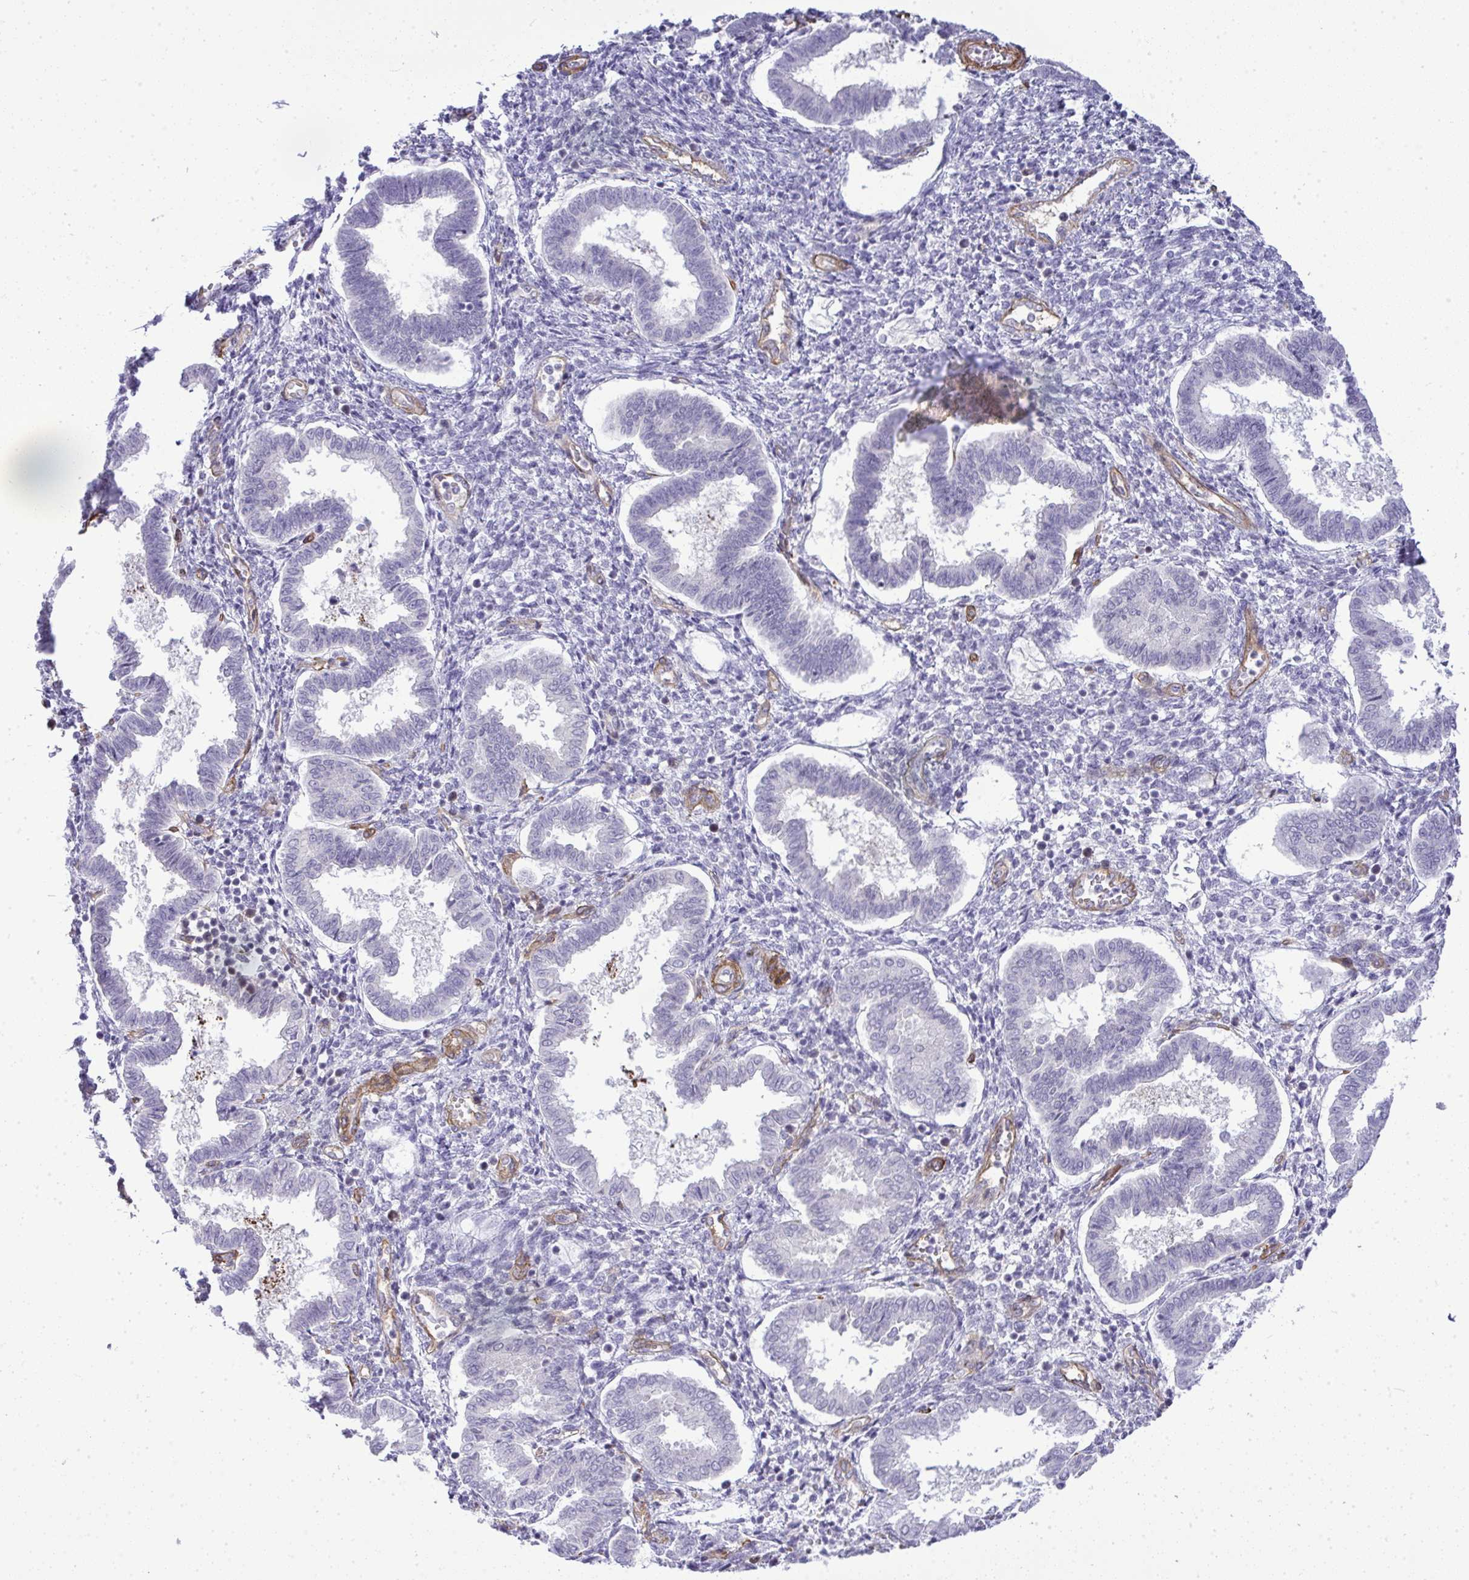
{"staining": {"intensity": "negative", "quantity": "none", "location": "none"}, "tissue": "endometrium", "cell_type": "Cells in endometrial stroma", "image_type": "normal", "snomed": [{"axis": "morphology", "description": "Normal tissue, NOS"}, {"axis": "topography", "description": "Endometrium"}], "caption": "This is a histopathology image of immunohistochemistry staining of benign endometrium, which shows no staining in cells in endometrial stroma.", "gene": "UBE2S", "patient": {"sex": "female", "age": 24}}